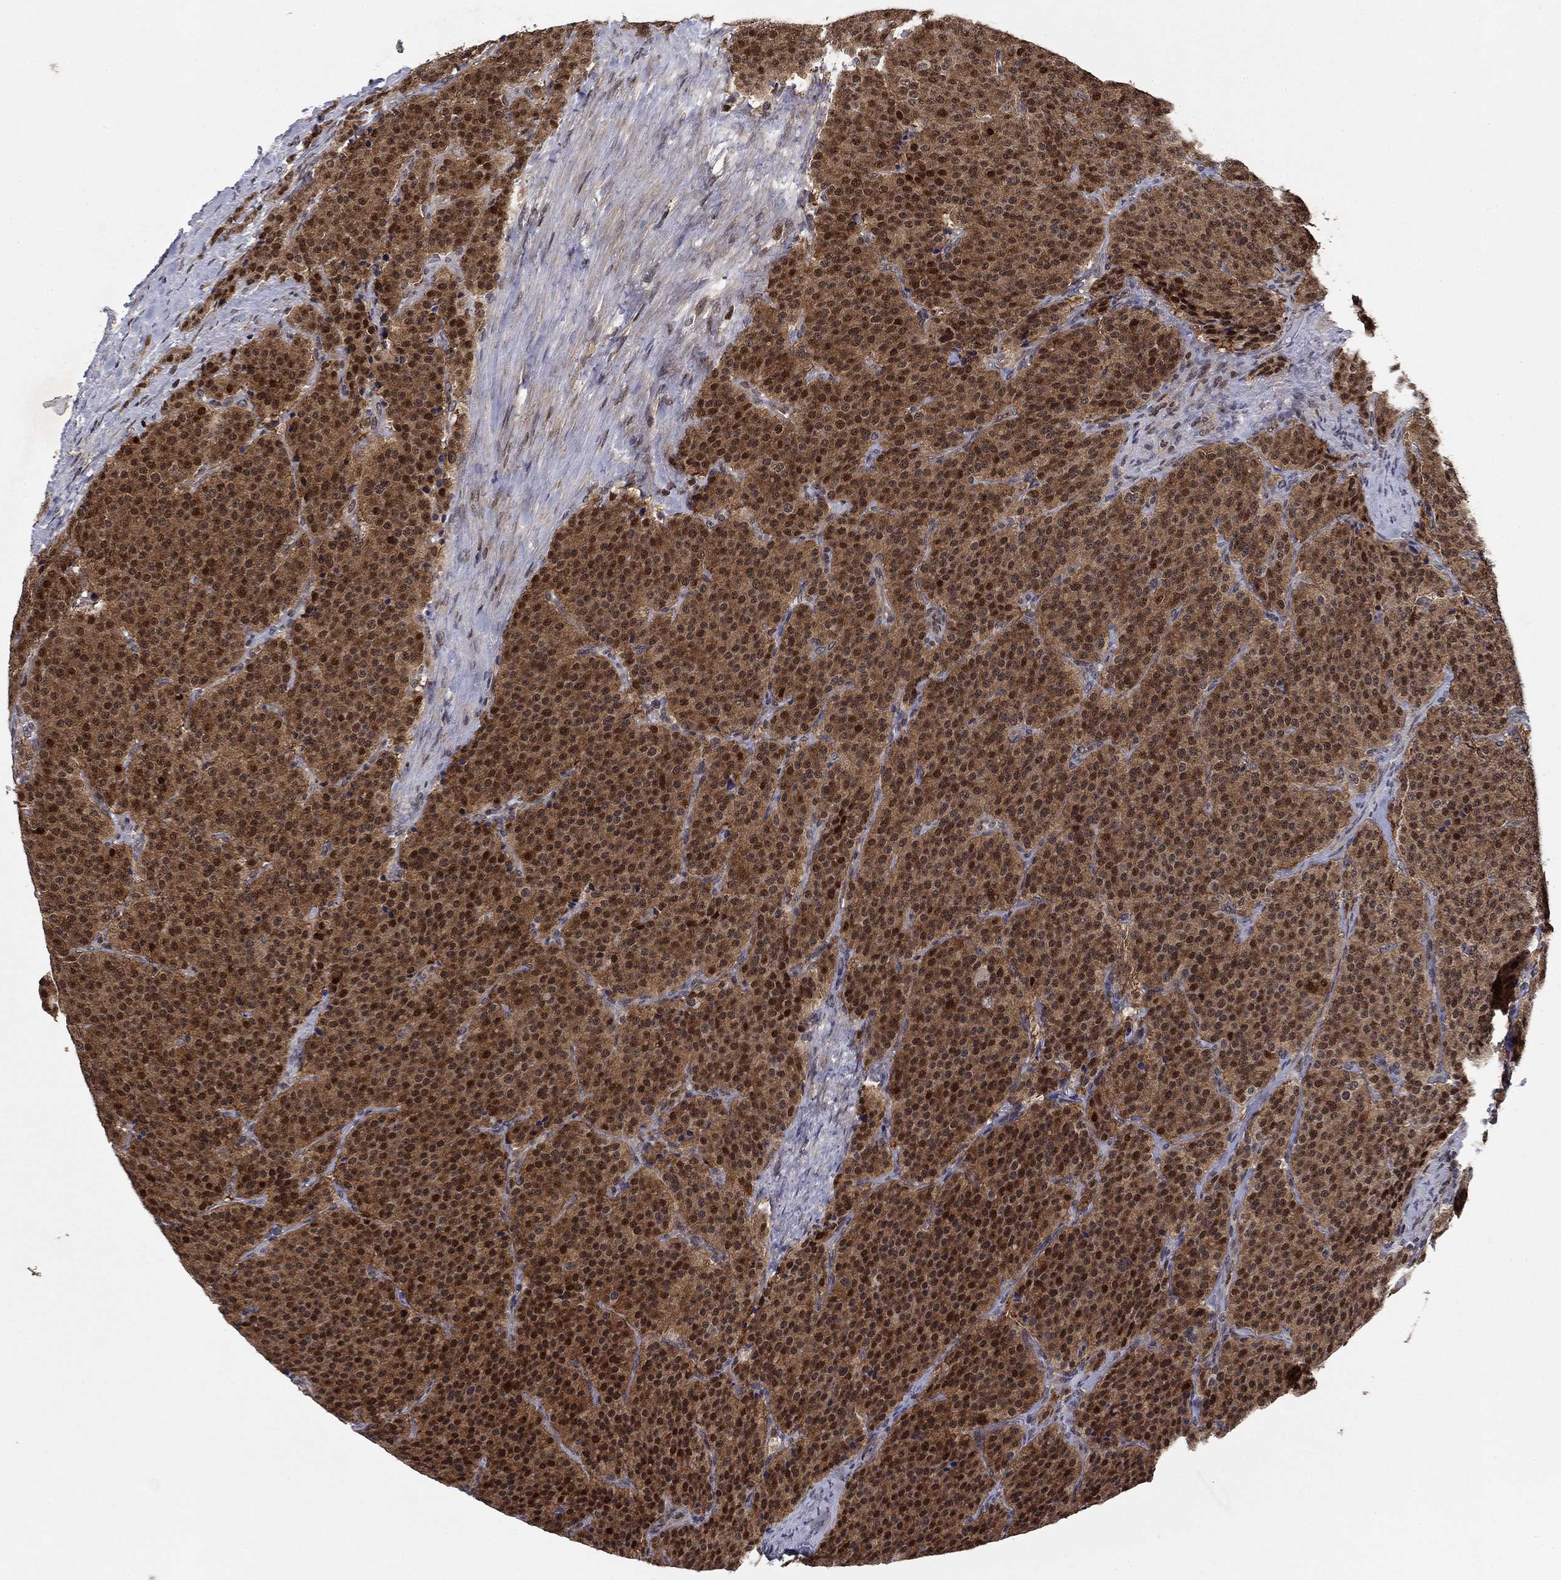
{"staining": {"intensity": "moderate", "quantity": ">75%", "location": "cytoplasmic/membranous,nuclear"}, "tissue": "carcinoid", "cell_type": "Tumor cells", "image_type": "cancer", "snomed": [{"axis": "morphology", "description": "Carcinoid, malignant, NOS"}, {"axis": "topography", "description": "Small intestine"}], "caption": "Human carcinoid stained with a protein marker demonstrates moderate staining in tumor cells.", "gene": "PRICKLE4", "patient": {"sex": "female", "age": 58}}